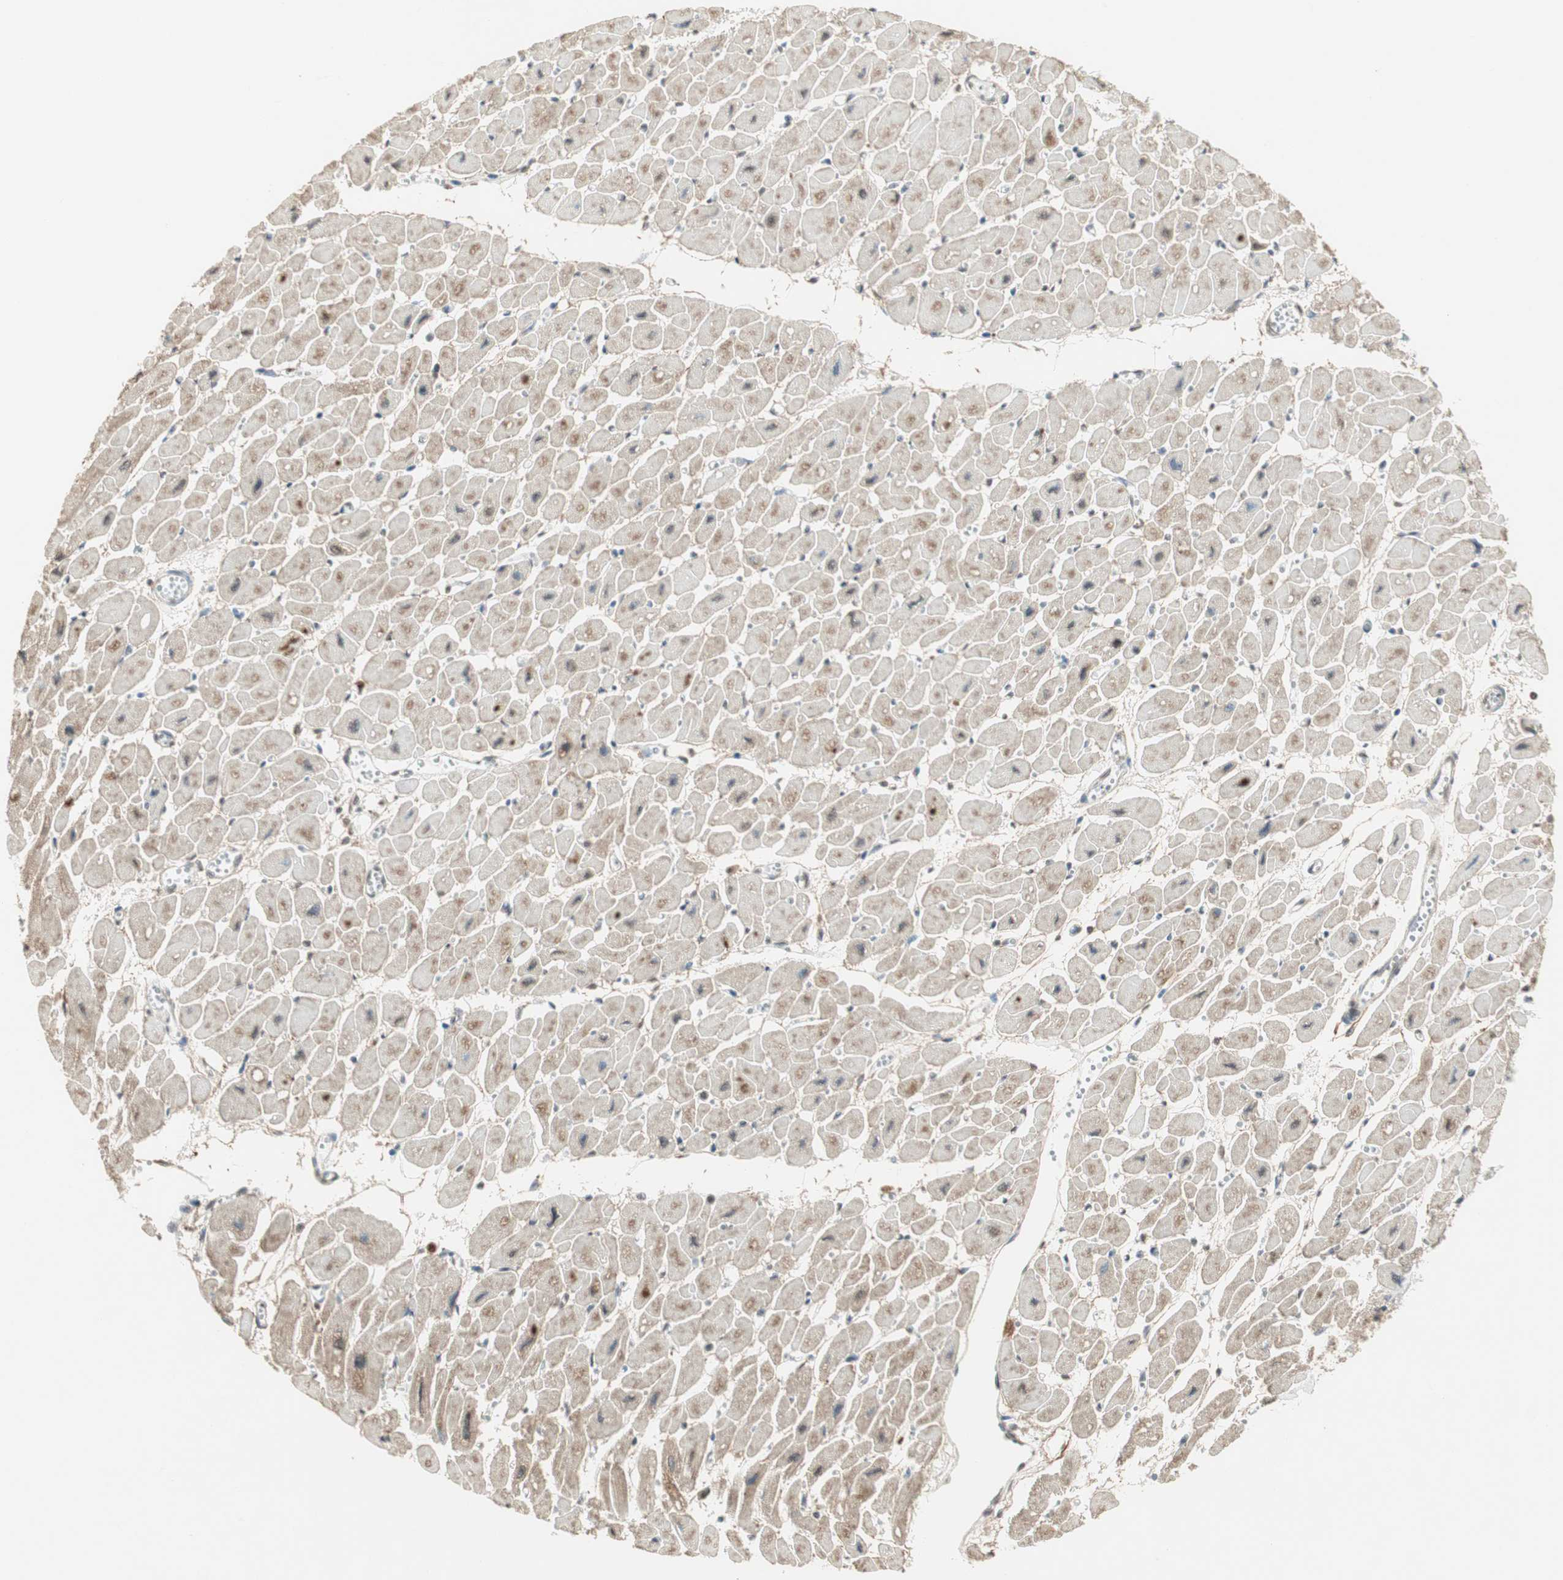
{"staining": {"intensity": "moderate", "quantity": "<25%", "location": "cytoplasmic/membranous"}, "tissue": "heart muscle", "cell_type": "Cardiomyocytes", "image_type": "normal", "snomed": [{"axis": "morphology", "description": "Normal tissue, NOS"}, {"axis": "topography", "description": "Heart"}], "caption": "This micrograph shows IHC staining of benign heart muscle, with low moderate cytoplasmic/membranous expression in approximately <25% of cardiomyocytes.", "gene": "PRELID1", "patient": {"sex": "female", "age": 54}}